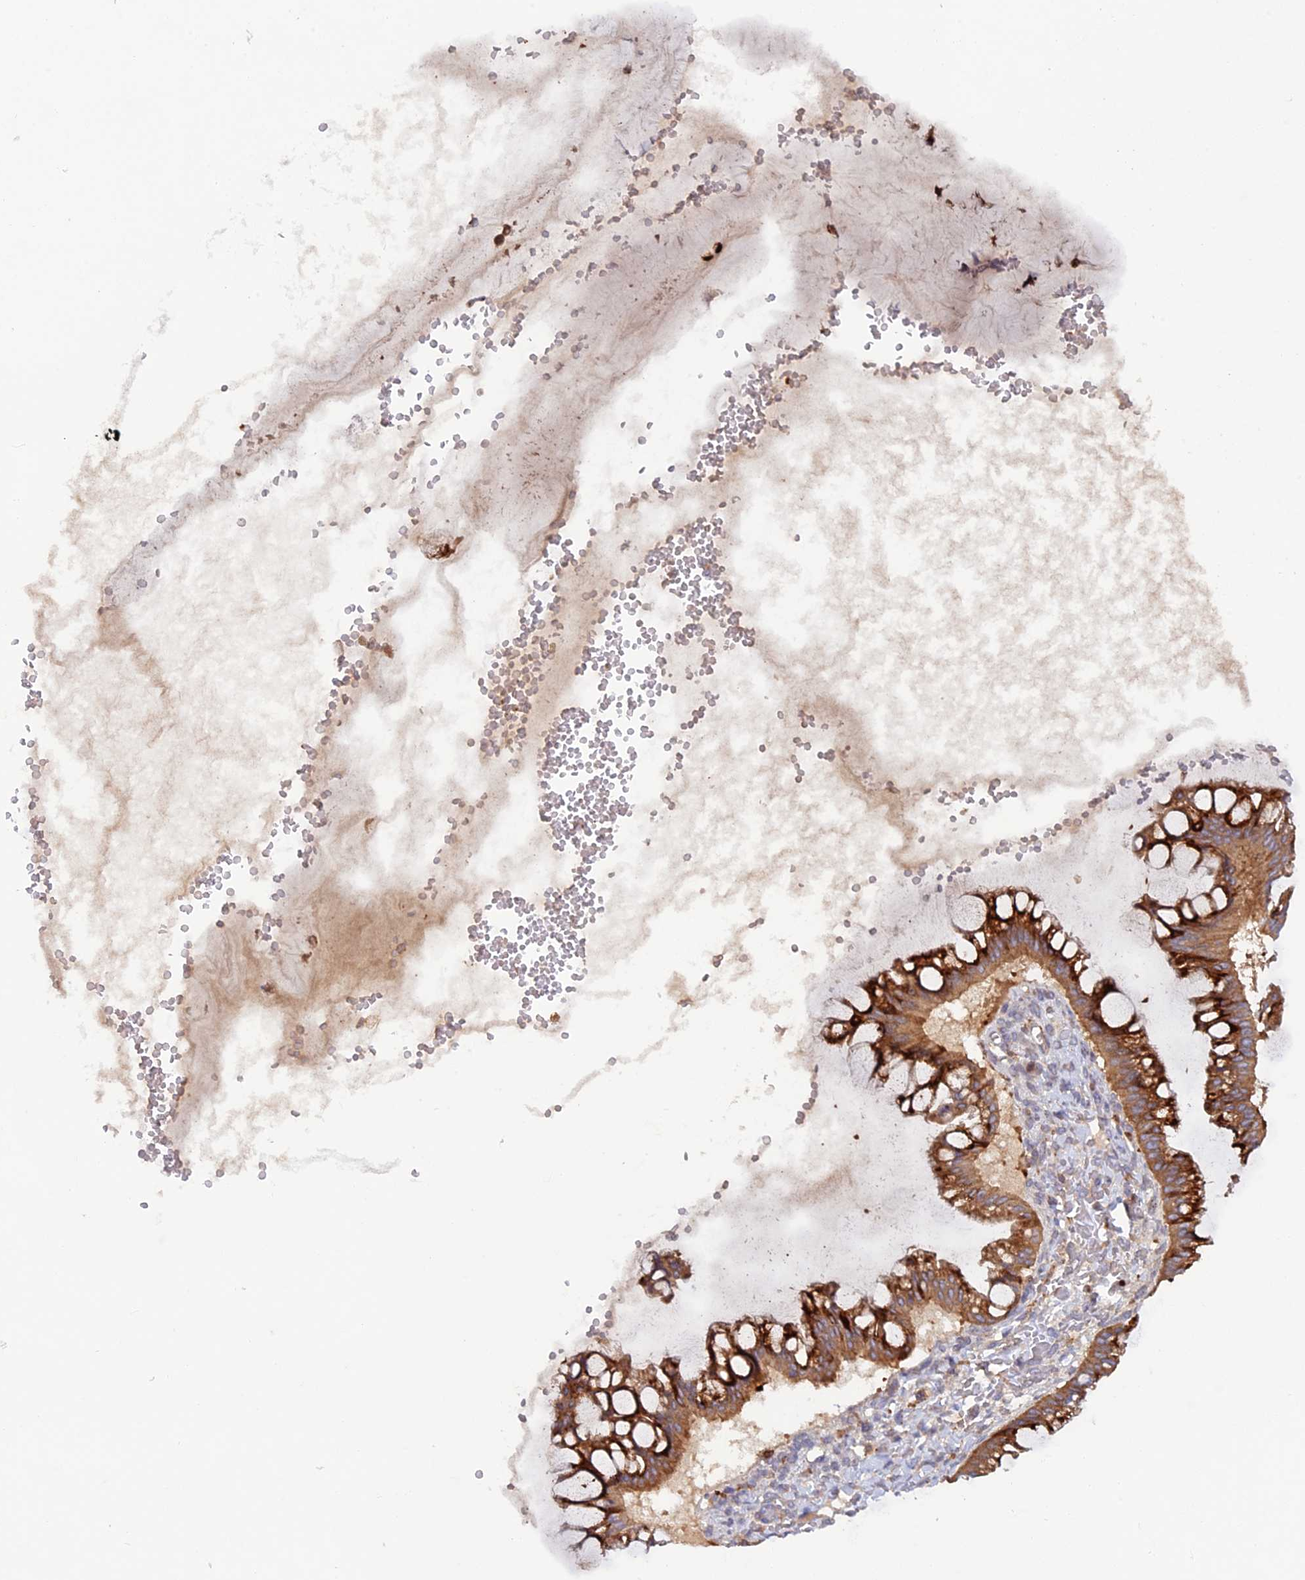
{"staining": {"intensity": "strong", "quantity": ">75%", "location": "cytoplasmic/membranous"}, "tissue": "ovarian cancer", "cell_type": "Tumor cells", "image_type": "cancer", "snomed": [{"axis": "morphology", "description": "Cystadenocarcinoma, mucinous, NOS"}, {"axis": "topography", "description": "Ovary"}], "caption": "Human mucinous cystadenocarcinoma (ovarian) stained with a brown dye displays strong cytoplasmic/membranous positive expression in about >75% of tumor cells.", "gene": "FERMT1", "patient": {"sex": "female", "age": 73}}